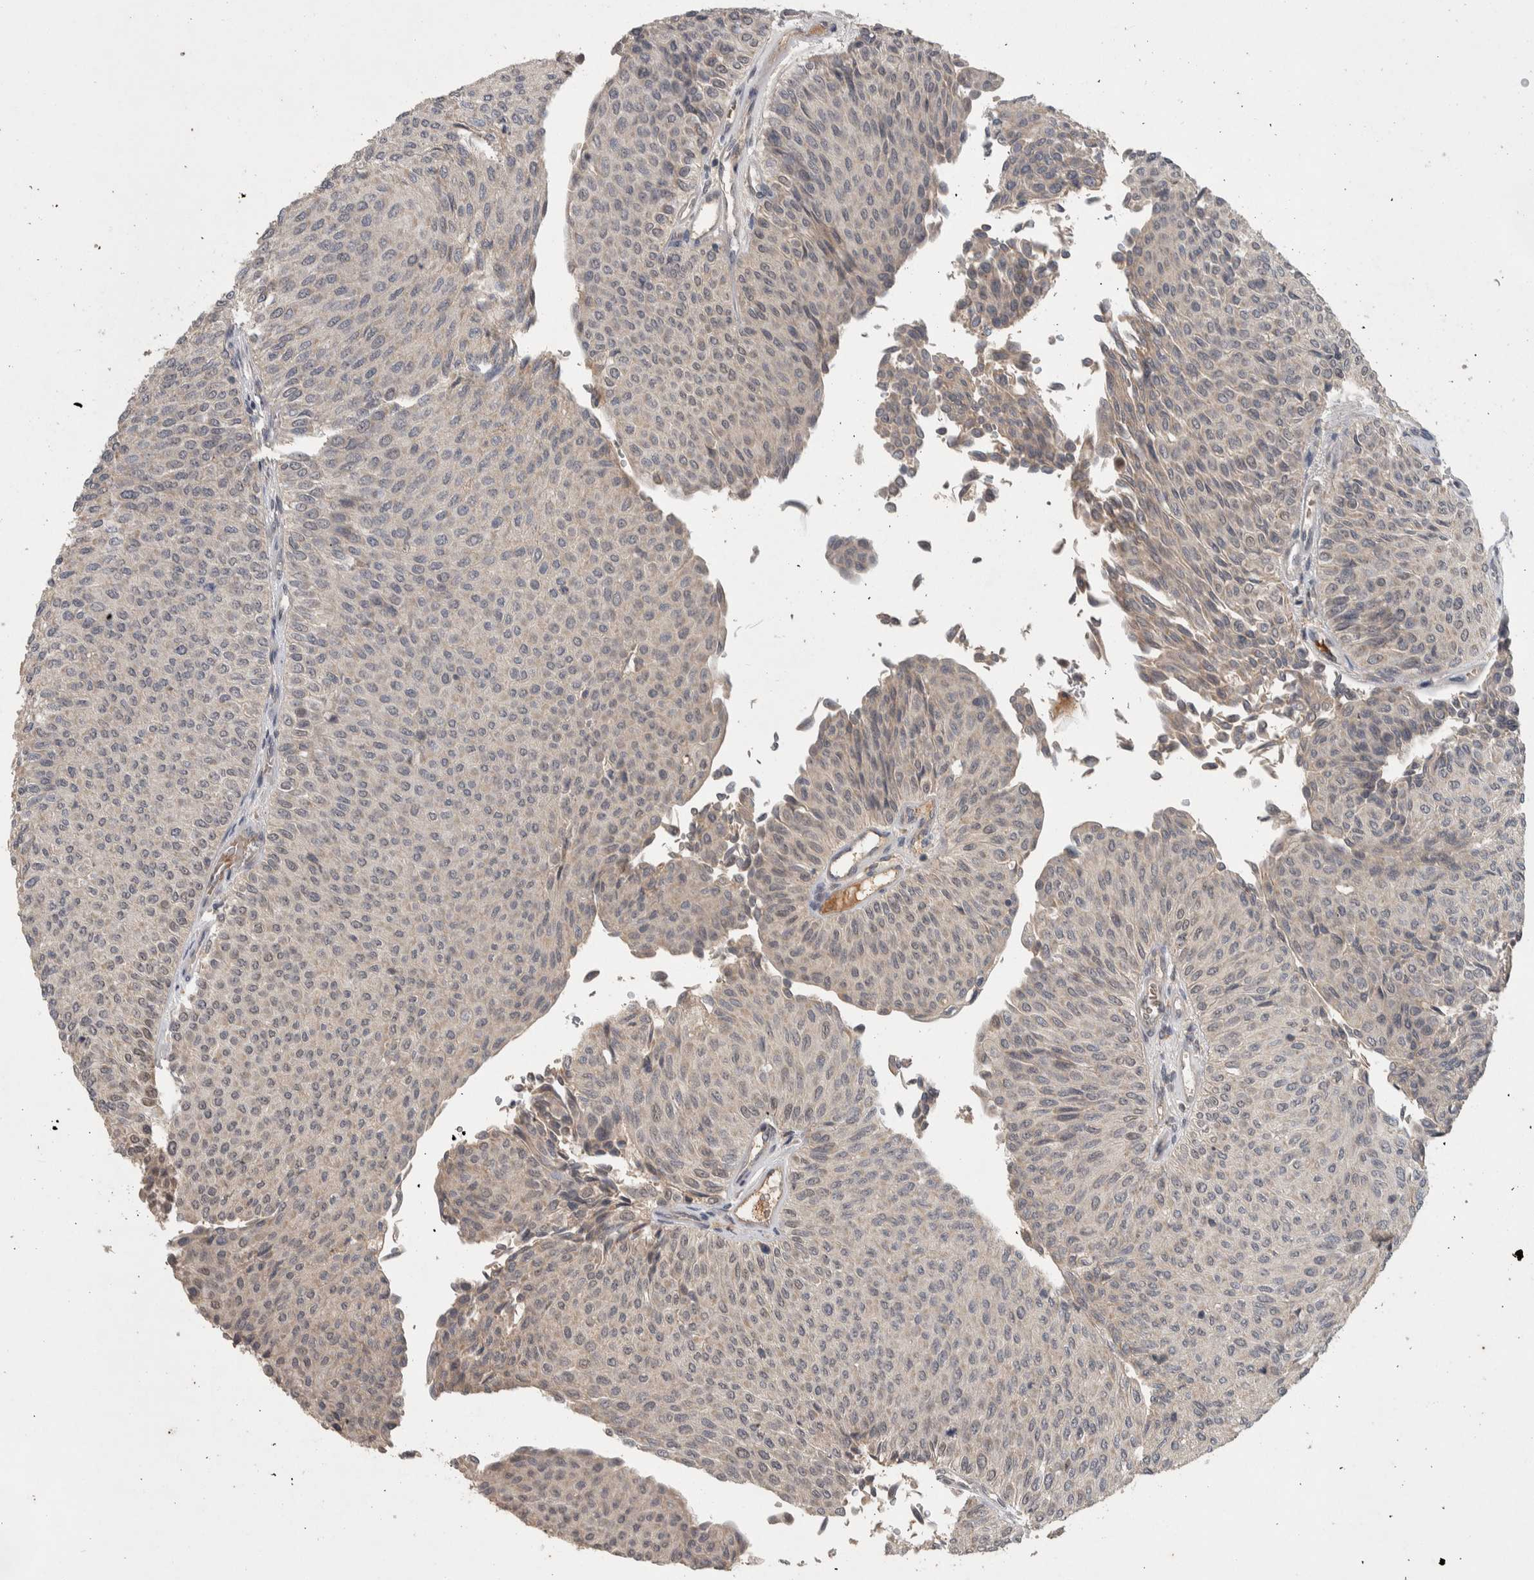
{"staining": {"intensity": "weak", "quantity": "<25%", "location": "nuclear"}, "tissue": "urothelial cancer", "cell_type": "Tumor cells", "image_type": "cancer", "snomed": [{"axis": "morphology", "description": "Urothelial carcinoma, Low grade"}, {"axis": "topography", "description": "Urinary bladder"}], "caption": "The immunohistochemistry (IHC) micrograph has no significant expression in tumor cells of urothelial cancer tissue.", "gene": "CHRM3", "patient": {"sex": "male", "age": 78}}